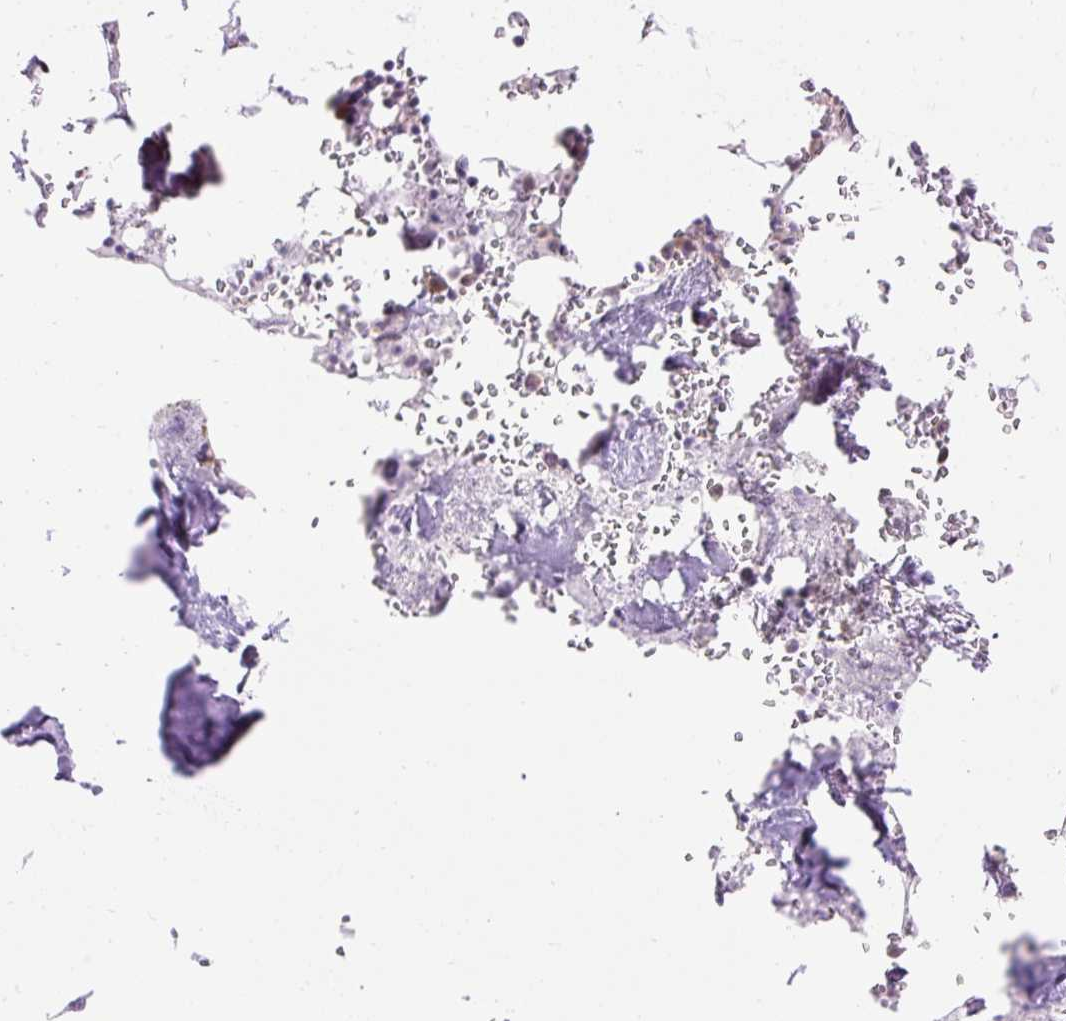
{"staining": {"intensity": "moderate", "quantity": "<25%", "location": "cytoplasmic/membranous"}, "tissue": "bone marrow", "cell_type": "Hematopoietic cells", "image_type": "normal", "snomed": [{"axis": "morphology", "description": "Normal tissue, NOS"}, {"axis": "topography", "description": "Bone marrow"}], "caption": "A brown stain labels moderate cytoplasmic/membranous expression of a protein in hematopoietic cells of benign bone marrow. Using DAB (3,3'-diaminobenzidine) (brown) and hematoxylin (blue) stains, captured at high magnification using brightfield microscopy.", "gene": "GPR45", "patient": {"sex": "male", "age": 54}}